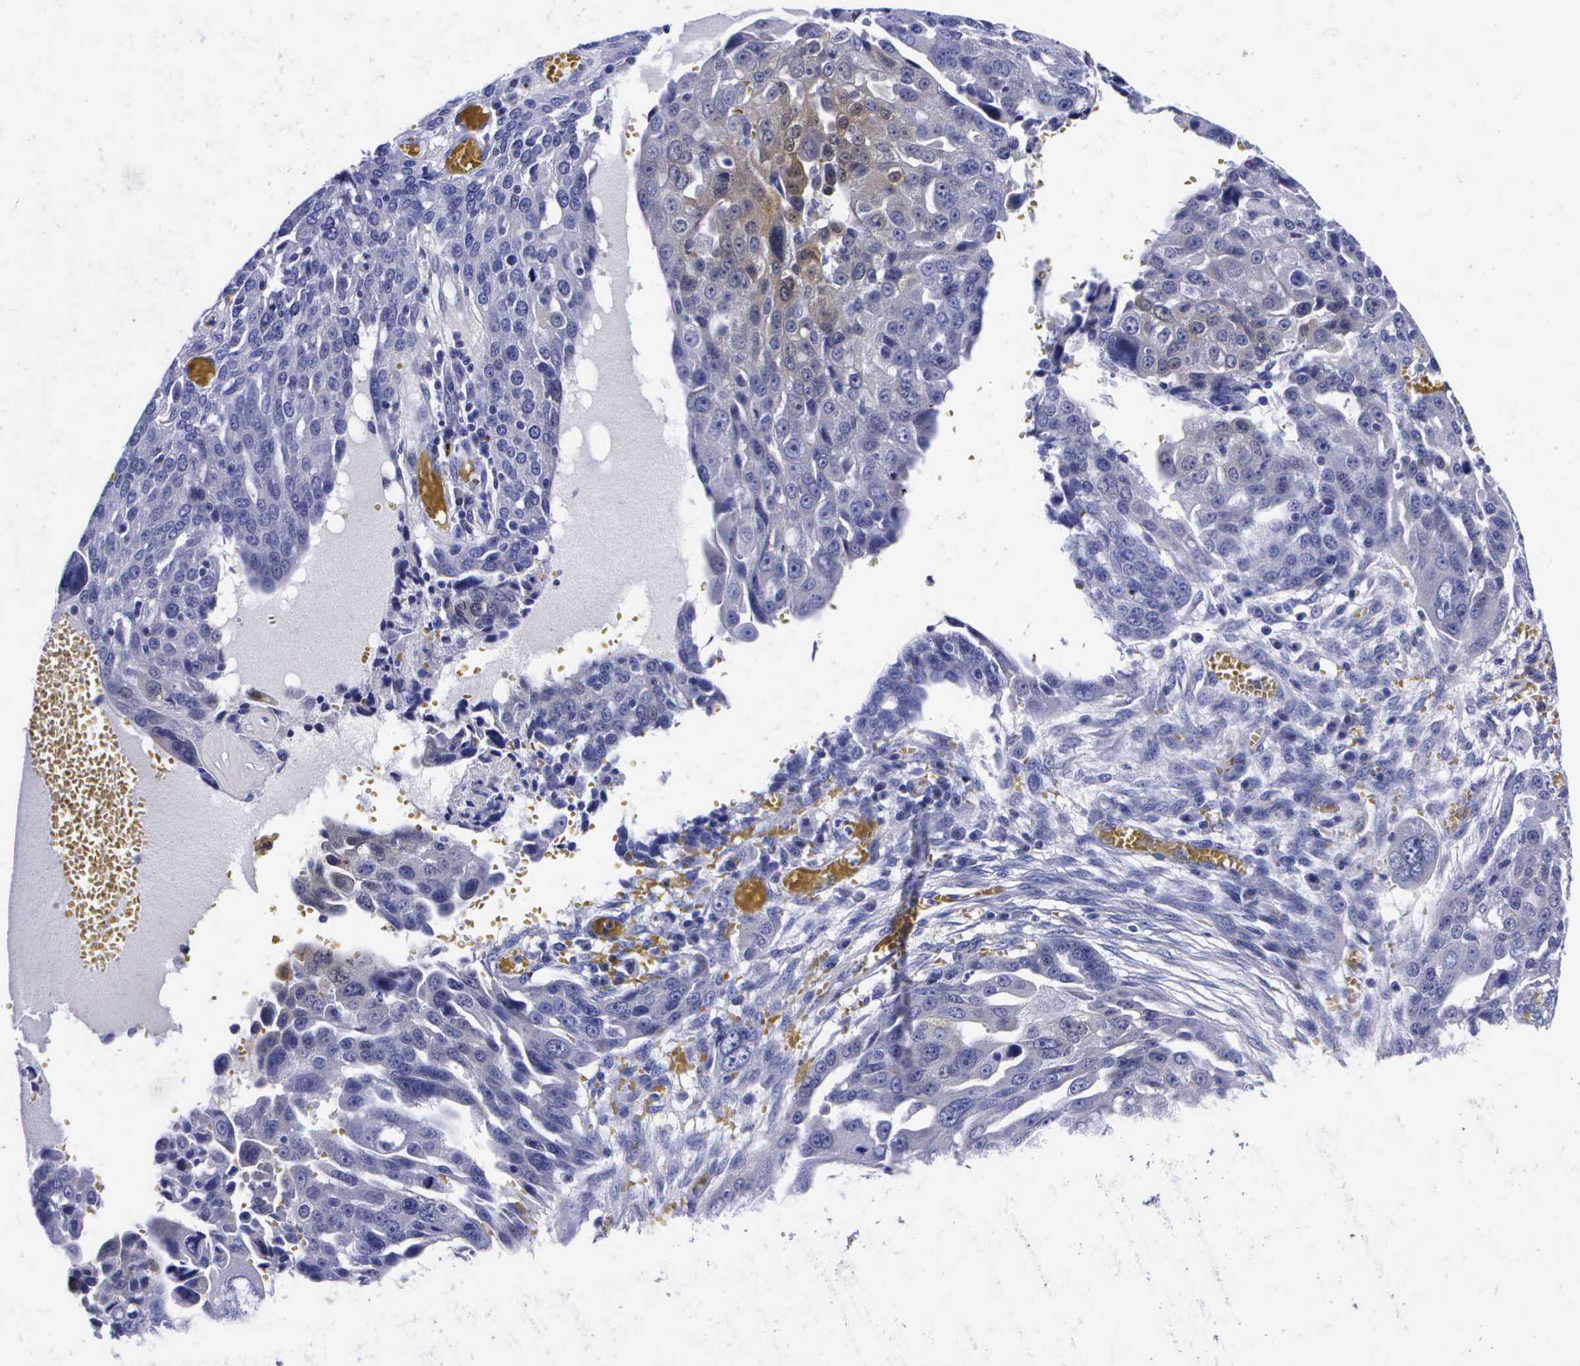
{"staining": {"intensity": "weak", "quantity": "<25%", "location": "cytoplasmic/membranous"}, "tissue": "ovarian cancer", "cell_type": "Tumor cells", "image_type": "cancer", "snomed": [{"axis": "morphology", "description": "Carcinoma, endometroid"}, {"axis": "topography", "description": "Ovary"}], "caption": "IHC micrograph of ovarian endometroid carcinoma stained for a protein (brown), which exhibits no staining in tumor cells.", "gene": "ENO2", "patient": {"sex": "female", "age": 75}}